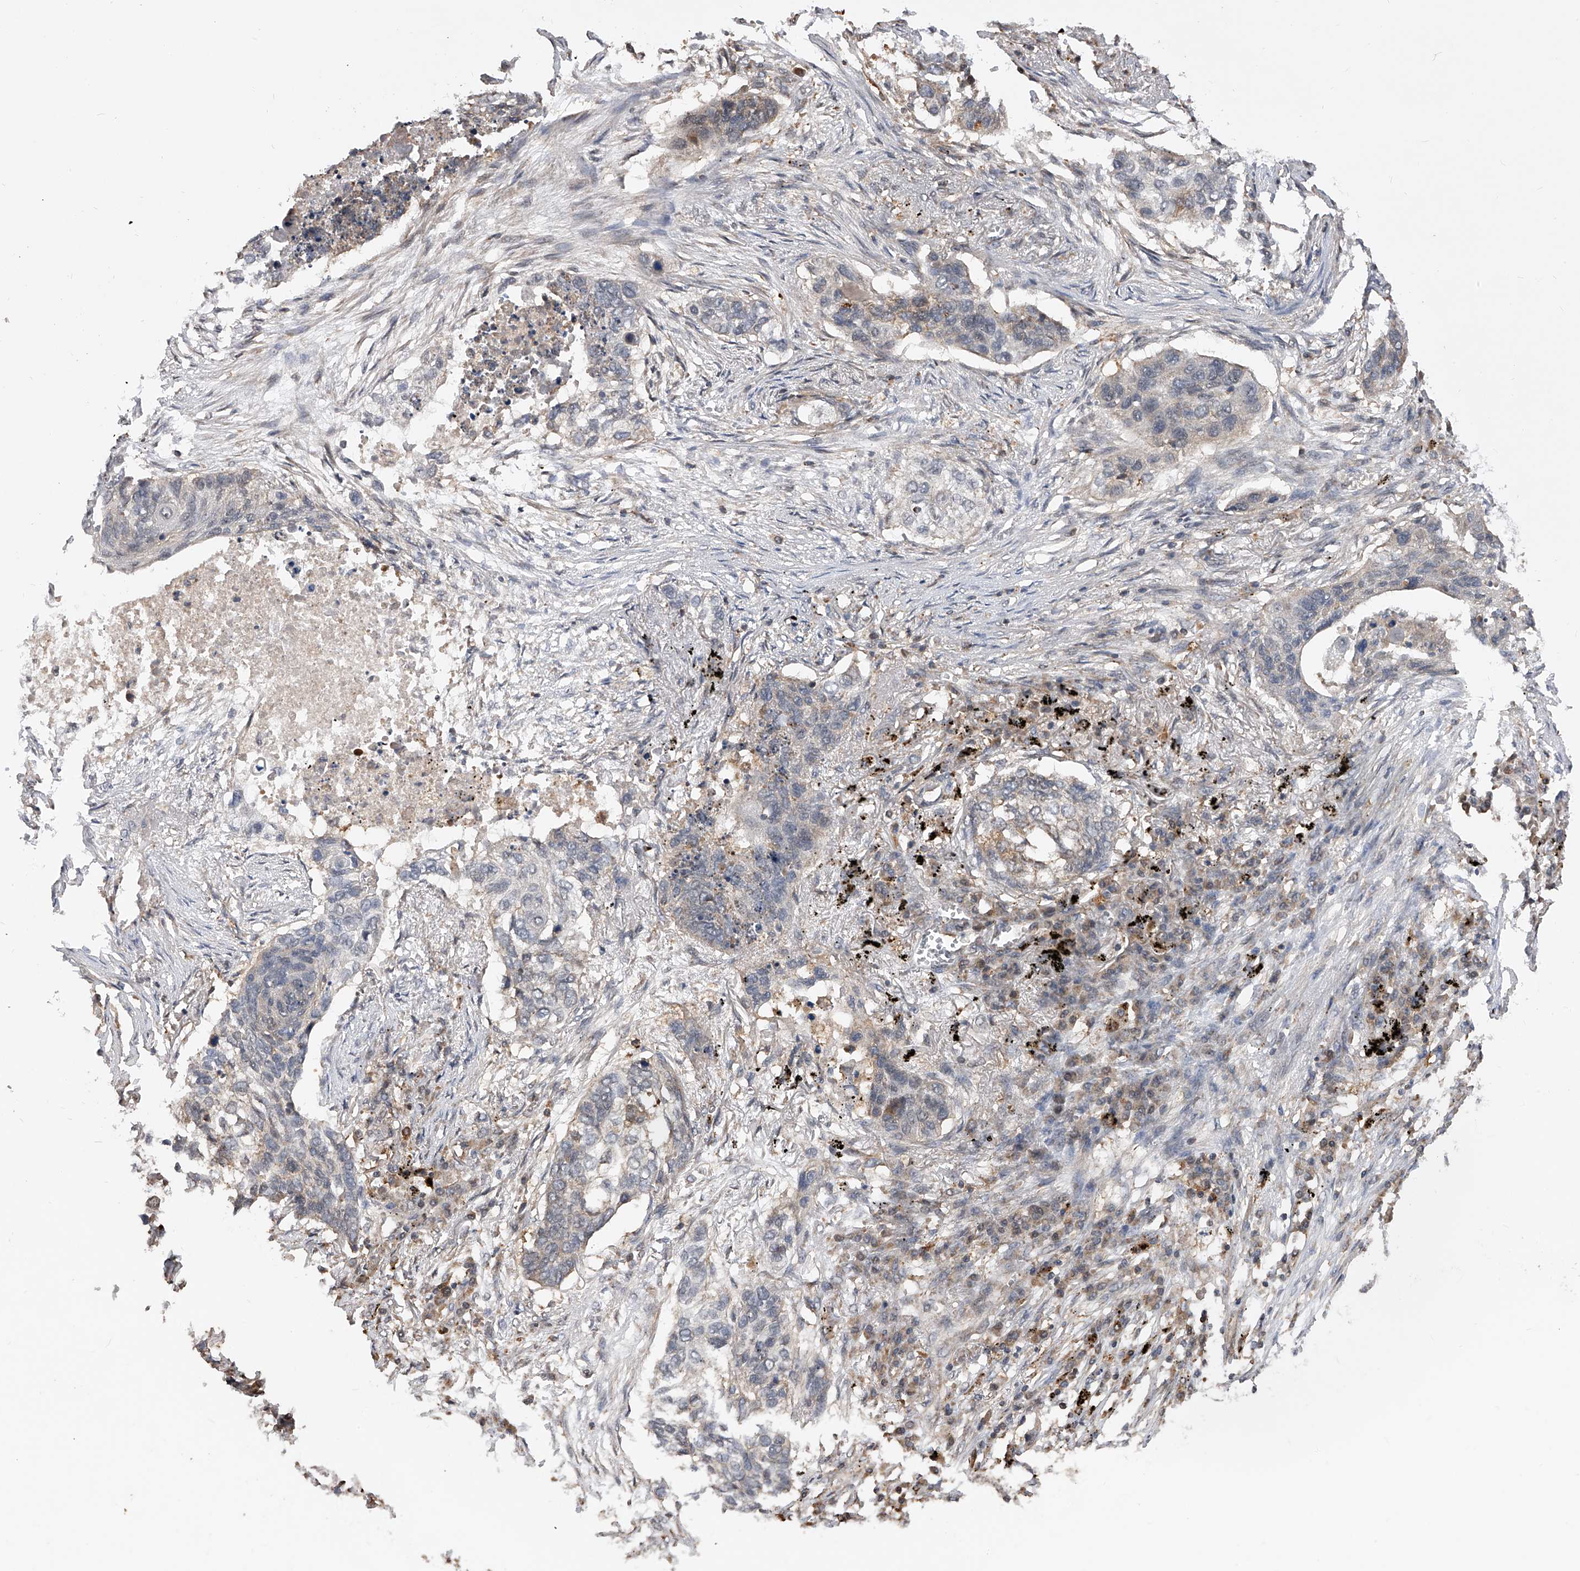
{"staining": {"intensity": "negative", "quantity": "none", "location": "none"}, "tissue": "lung cancer", "cell_type": "Tumor cells", "image_type": "cancer", "snomed": [{"axis": "morphology", "description": "Squamous cell carcinoma, NOS"}, {"axis": "topography", "description": "Lung"}], "caption": "A photomicrograph of human lung cancer is negative for staining in tumor cells. (Brightfield microscopy of DAB immunohistochemistry (IHC) at high magnification).", "gene": "GMDS", "patient": {"sex": "female", "age": 63}}